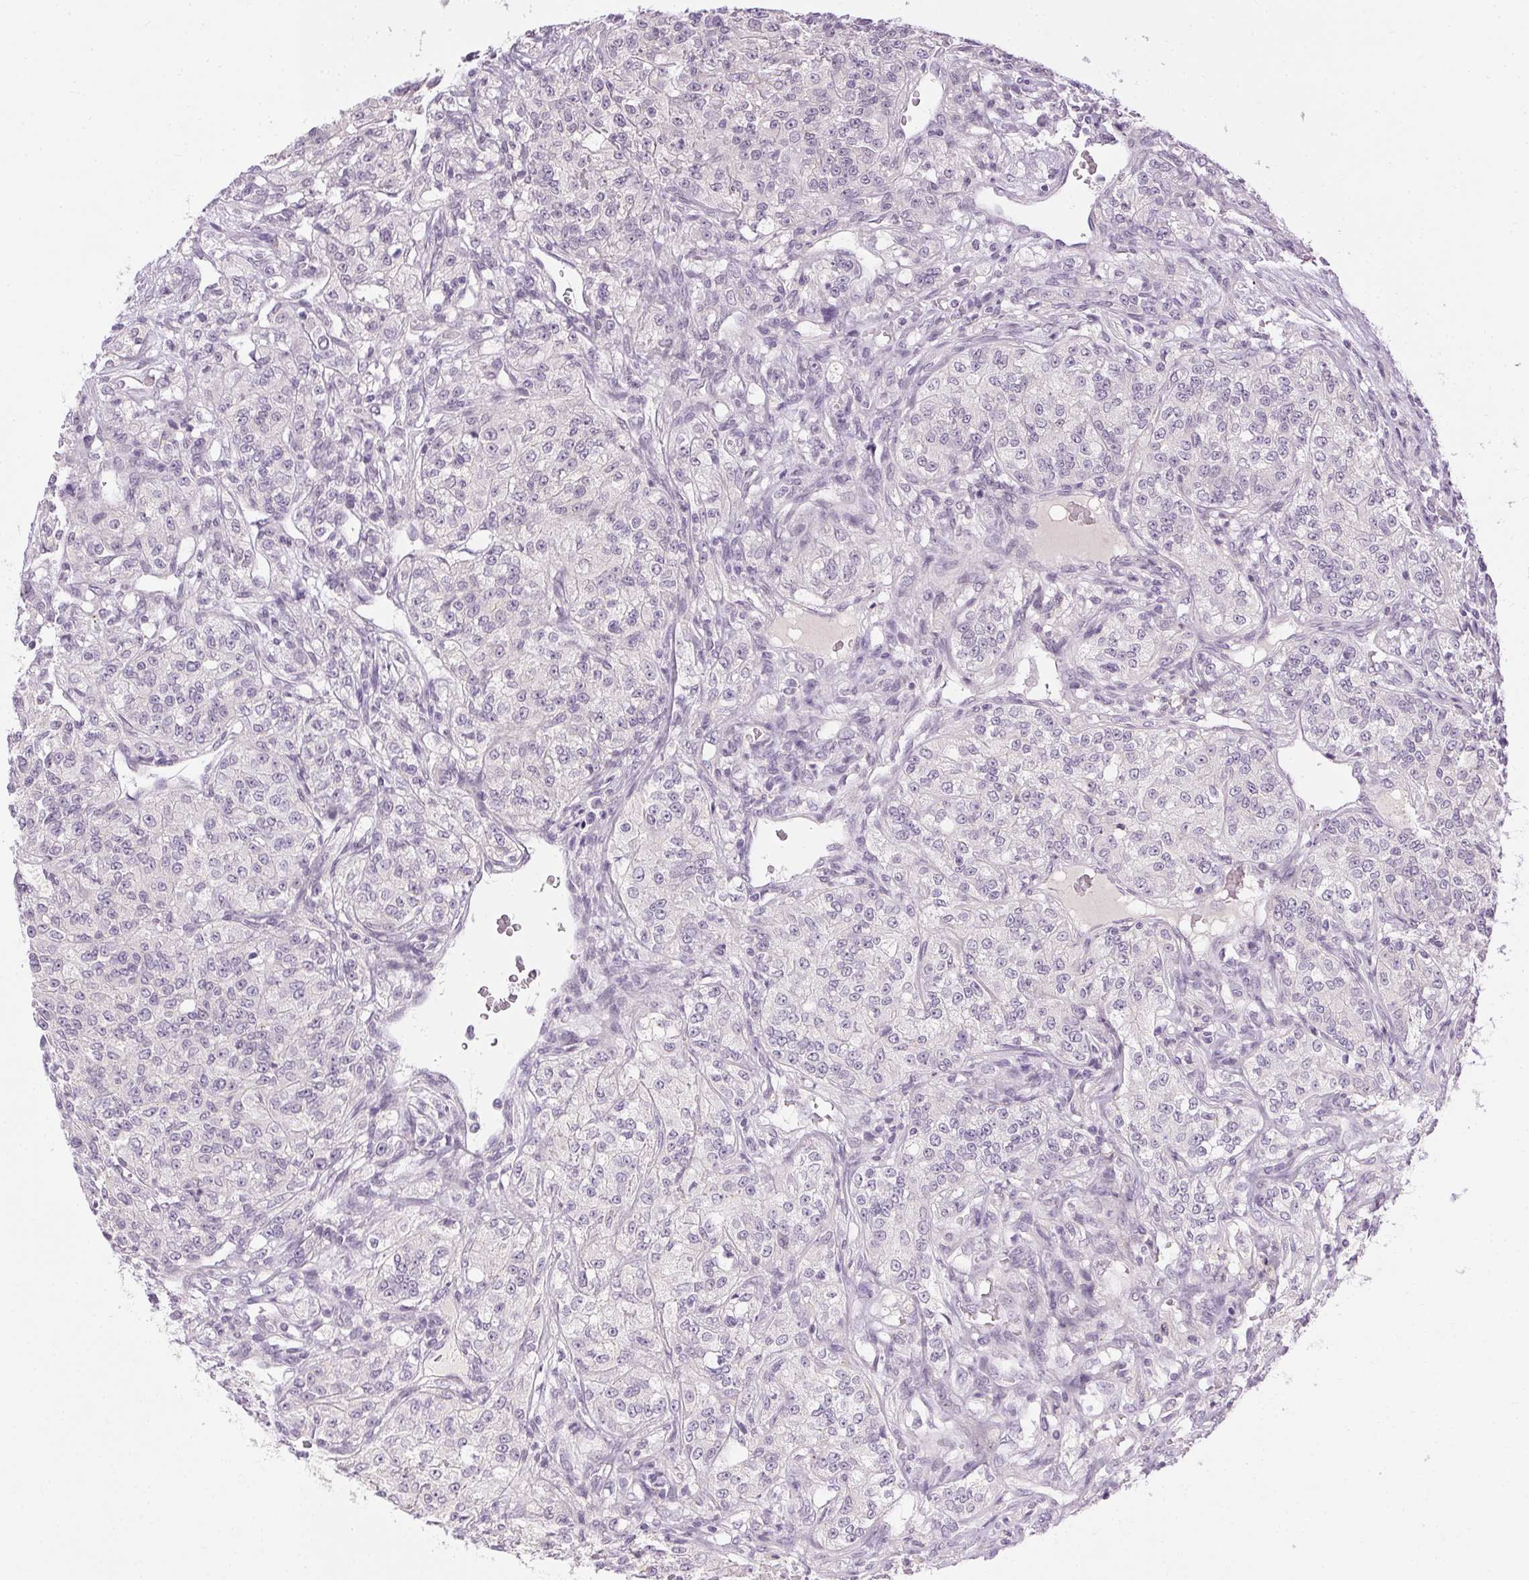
{"staining": {"intensity": "negative", "quantity": "none", "location": "none"}, "tissue": "renal cancer", "cell_type": "Tumor cells", "image_type": "cancer", "snomed": [{"axis": "morphology", "description": "Adenocarcinoma, NOS"}, {"axis": "topography", "description": "Kidney"}], "caption": "IHC histopathology image of renal adenocarcinoma stained for a protein (brown), which demonstrates no positivity in tumor cells.", "gene": "FAM168A", "patient": {"sex": "female", "age": 63}}